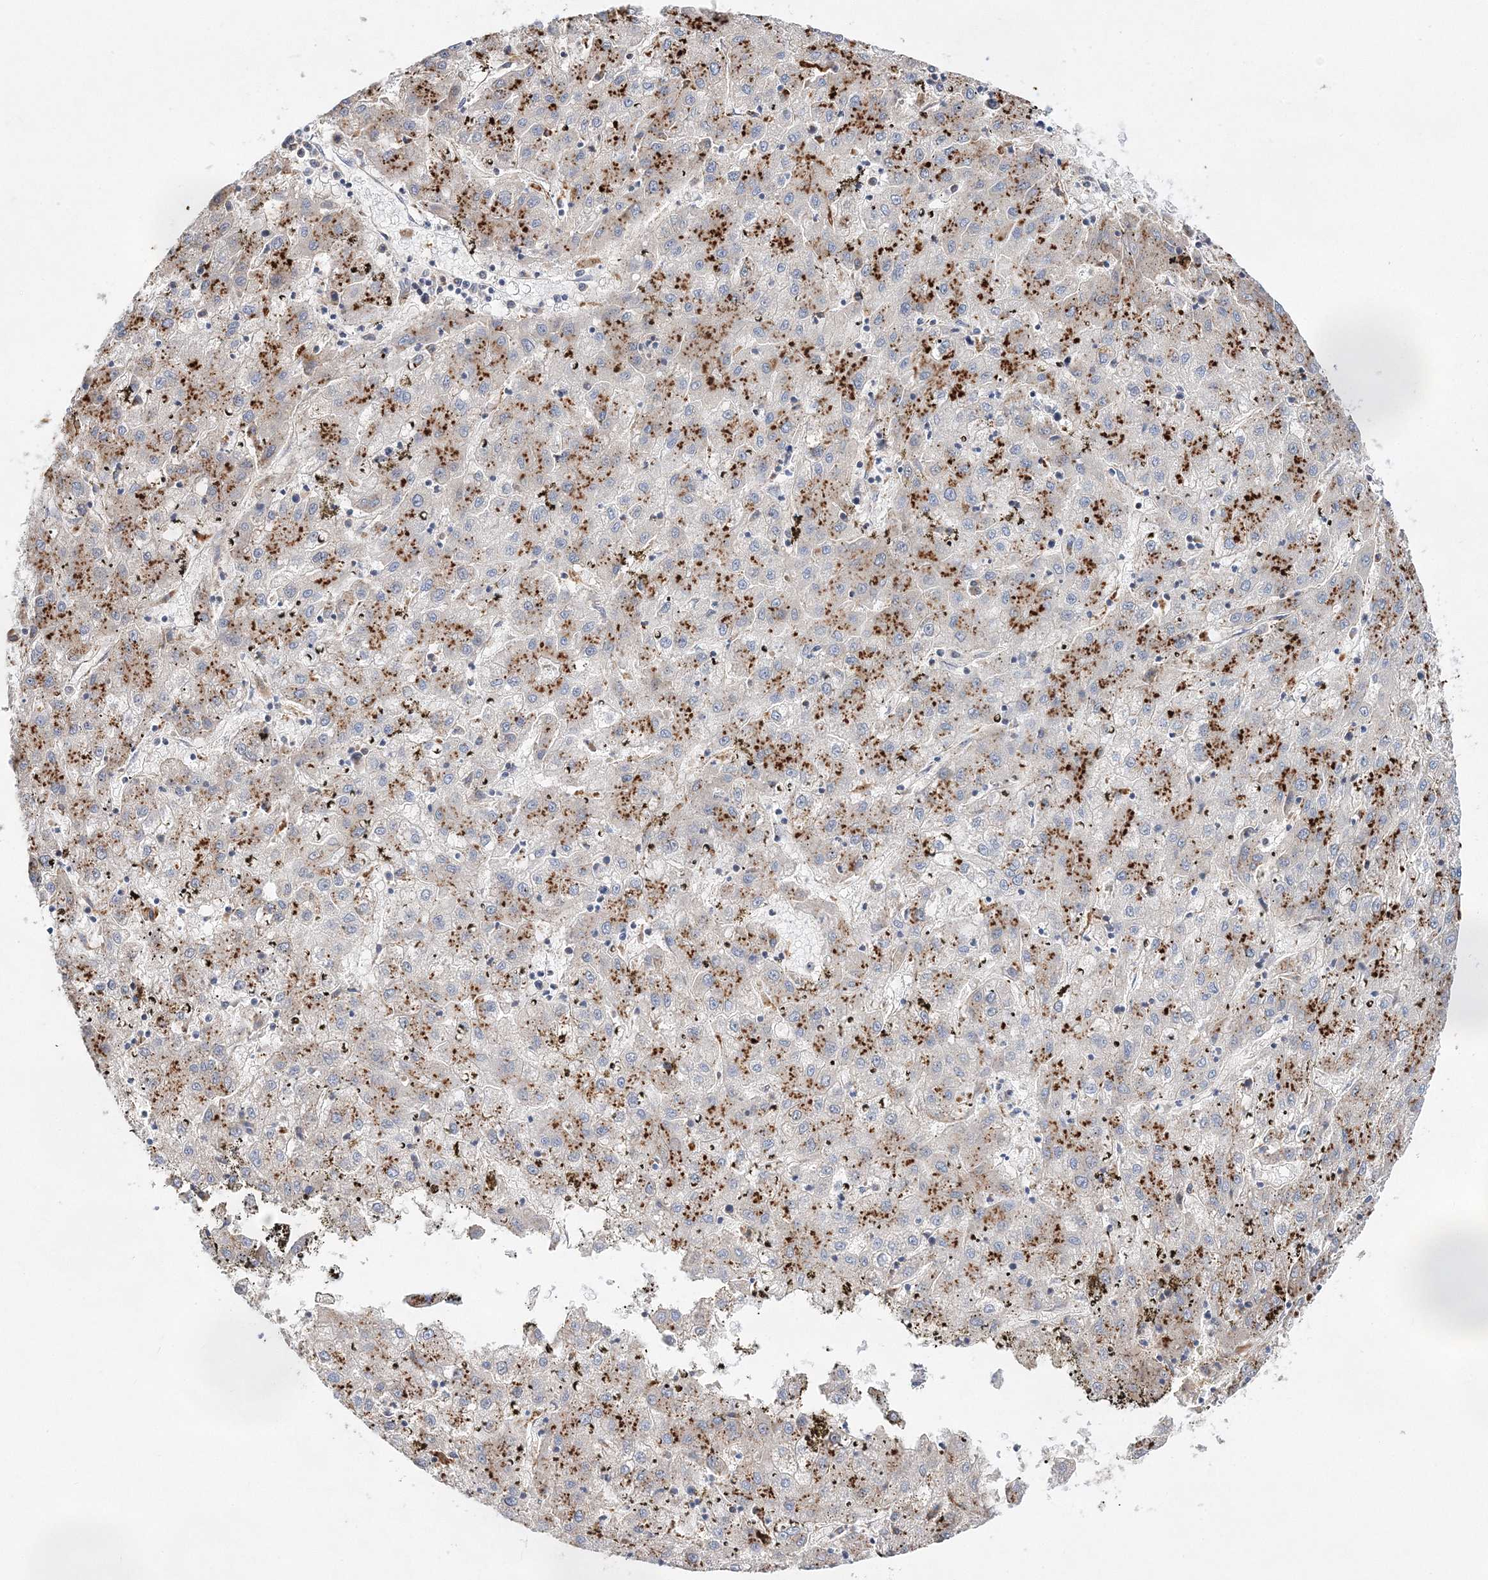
{"staining": {"intensity": "moderate", "quantity": ">75%", "location": "cytoplasmic/membranous"}, "tissue": "liver cancer", "cell_type": "Tumor cells", "image_type": "cancer", "snomed": [{"axis": "morphology", "description": "Carcinoma, Hepatocellular, NOS"}, {"axis": "topography", "description": "Liver"}], "caption": "Liver cancer stained with IHC displays moderate cytoplasmic/membranous expression in approximately >75% of tumor cells. (brown staining indicates protein expression, while blue staining denotes nuclei).", "gene": "C3orf38", "patient": {"sex": "male", "age": 72}}